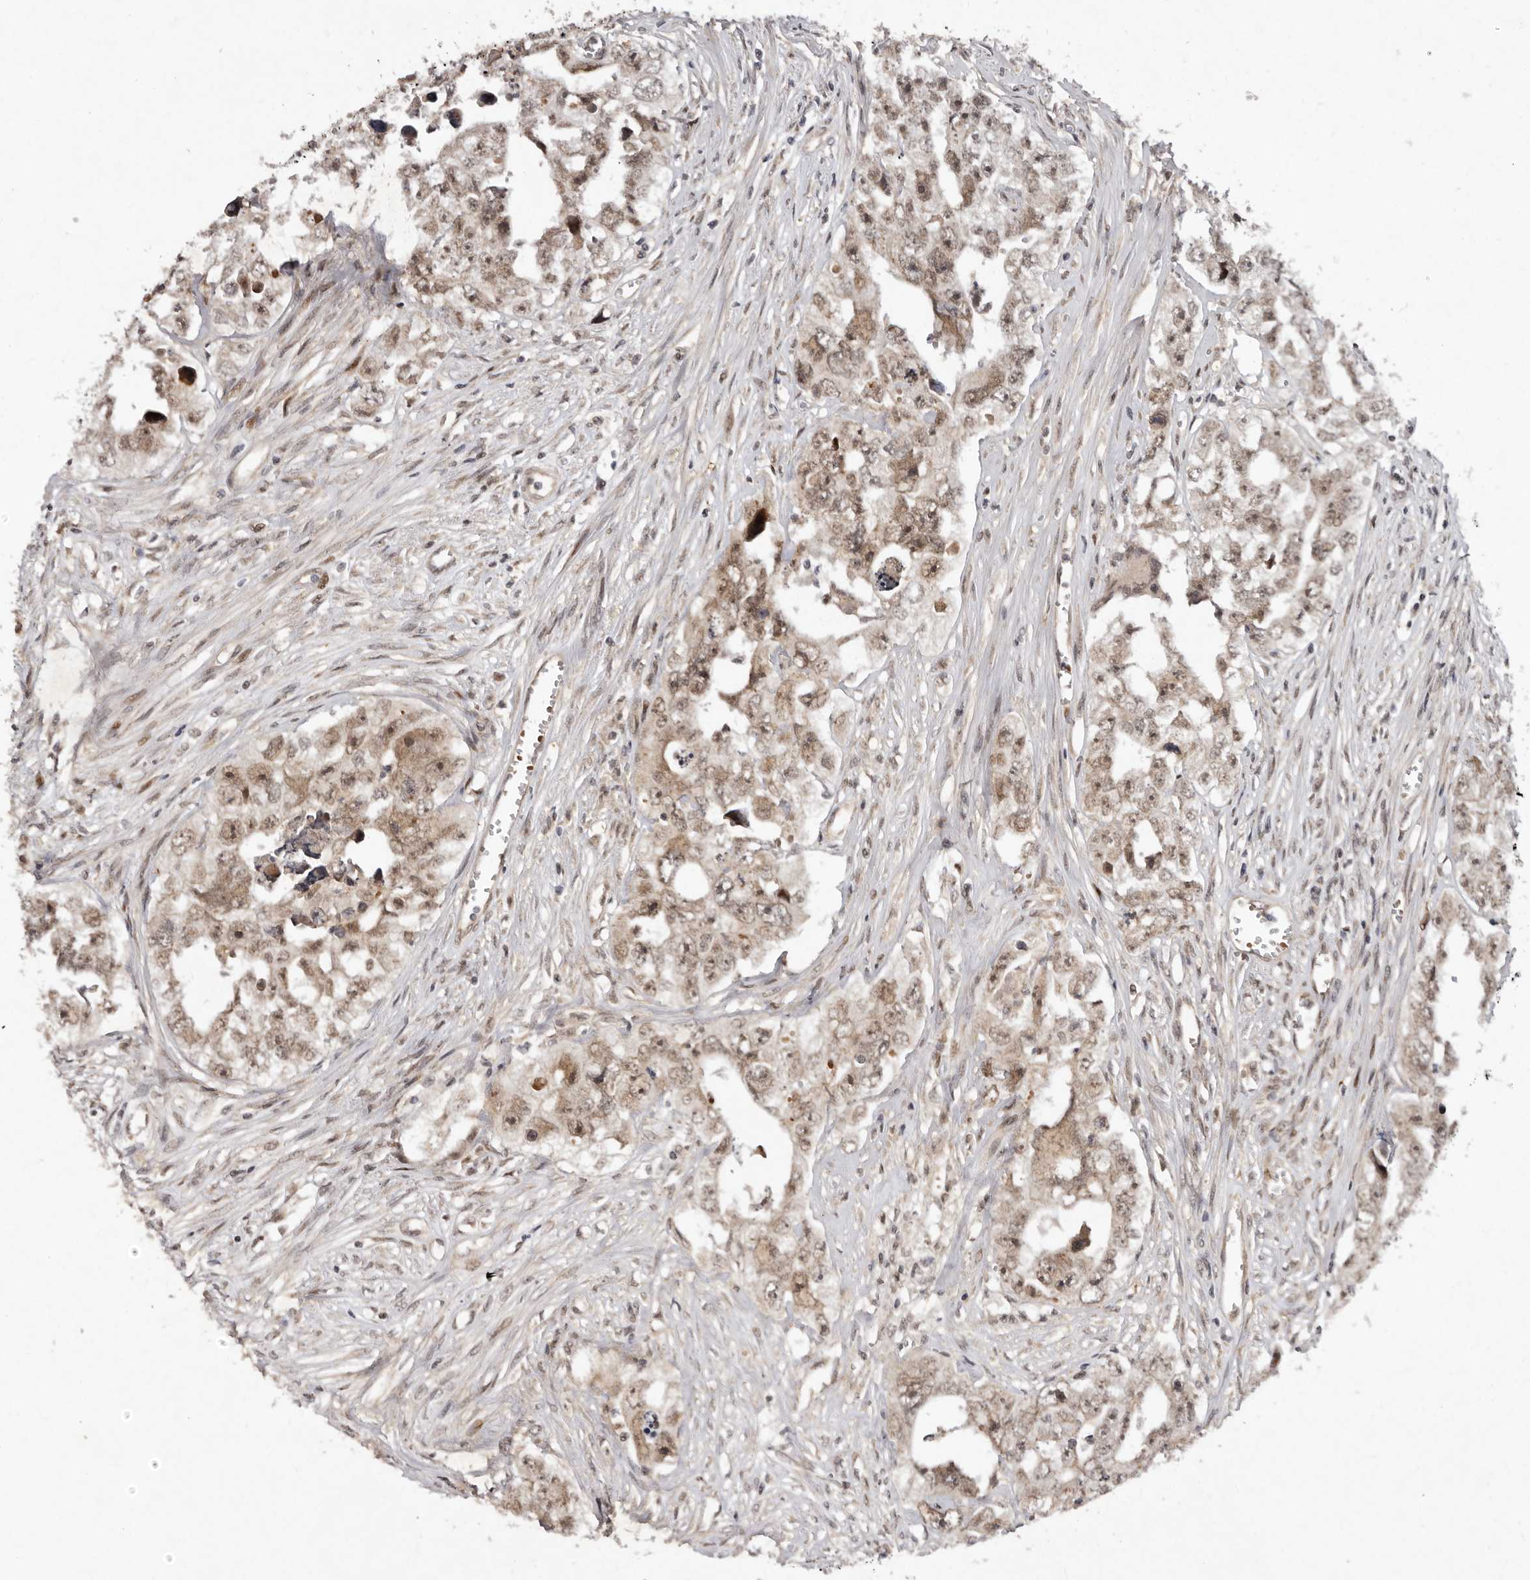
{"staining": {"intensity": "moderate", "quantity": ">75%", "location": "cytoplasmic/membranous,nuclear"}, "tissue": "testis cancer", "cell_type": "Tumor cells", "image_type": "cancer", "snomed": [{"axis": "morphology", "description": "Seminoma, NOS"}, {"axis": "morphology", "description": "Carcinoma, Embryonal, NOS"}, {"axis": "topography", "description": "Testis"}], "caption": "Testis cancer (embryonal carcinoma) was stained to show a protein in brown. There is medium levels of moderate cytoplasmic/membranous and nuclear positivity in about >75% of tumor cells.", "gene": "ABL1", "patient": {"sex": "male", "age": 43}}